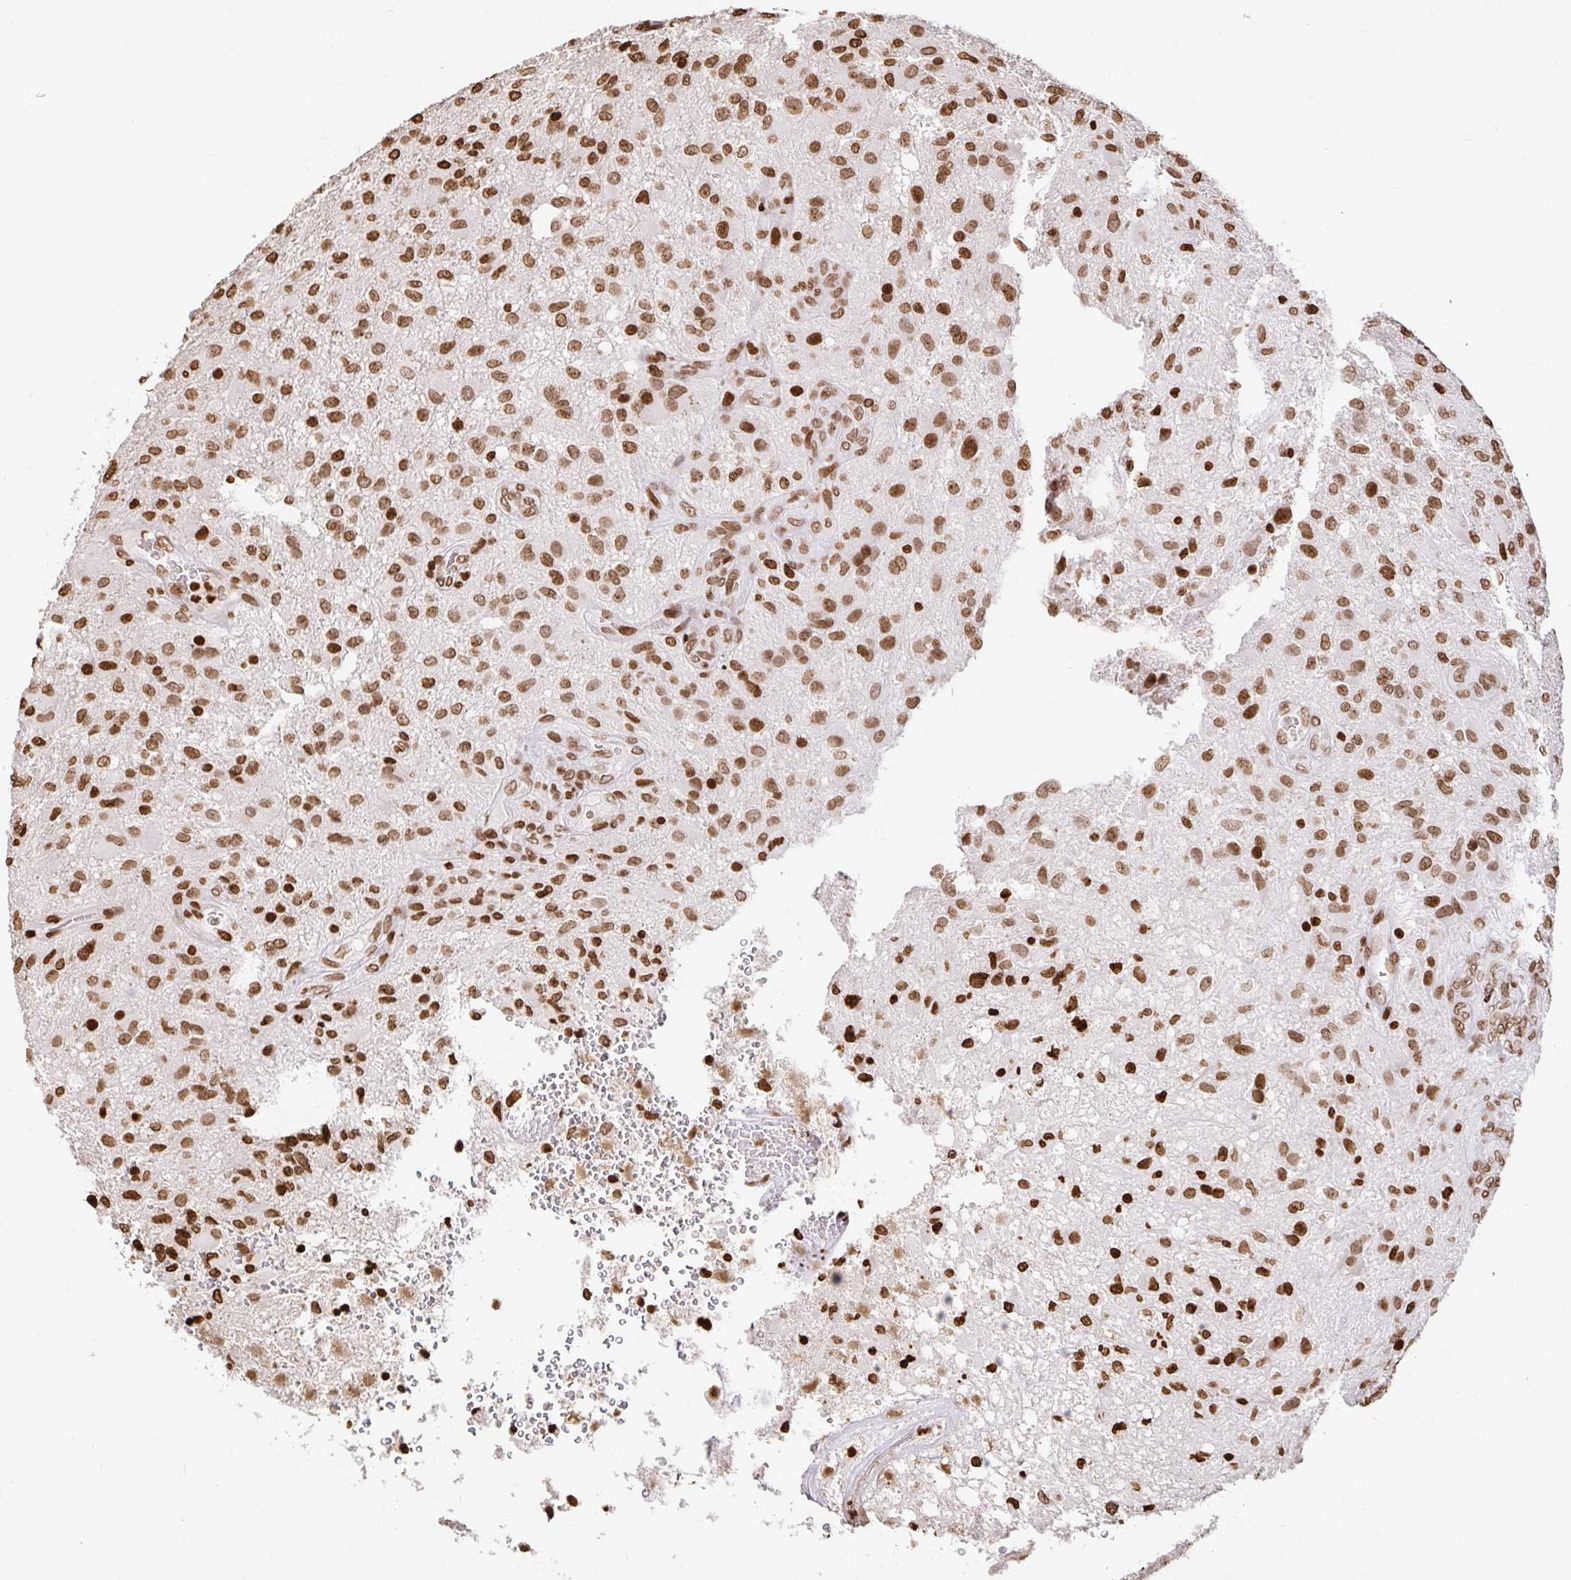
{"staining": {"intensity": "strong", "quantity": ">75%", "location": "nuclear"}, "tissue": "glioma", "cell_type": "Tumor cells", "image_type": "cancer", "snomed": [{"axis": "morphology", "description": "Glioma, malignant, High grade"}, {"axis": "topography", "description": "Brain"}], "caption": "Immunohistochemistry (IHC) staining of high-grade glioma (malignant), which demonstrates high levels of strong nuclear staining in about >75% of tumor cells indicating strong nuclear protein staining. The staining was performed using DAB (brown) for protein detection and nuclei were counterstained in hematoxylin (blue).", "gene": "H2BC5", "patient": {"sex": "male", "age": 53}}